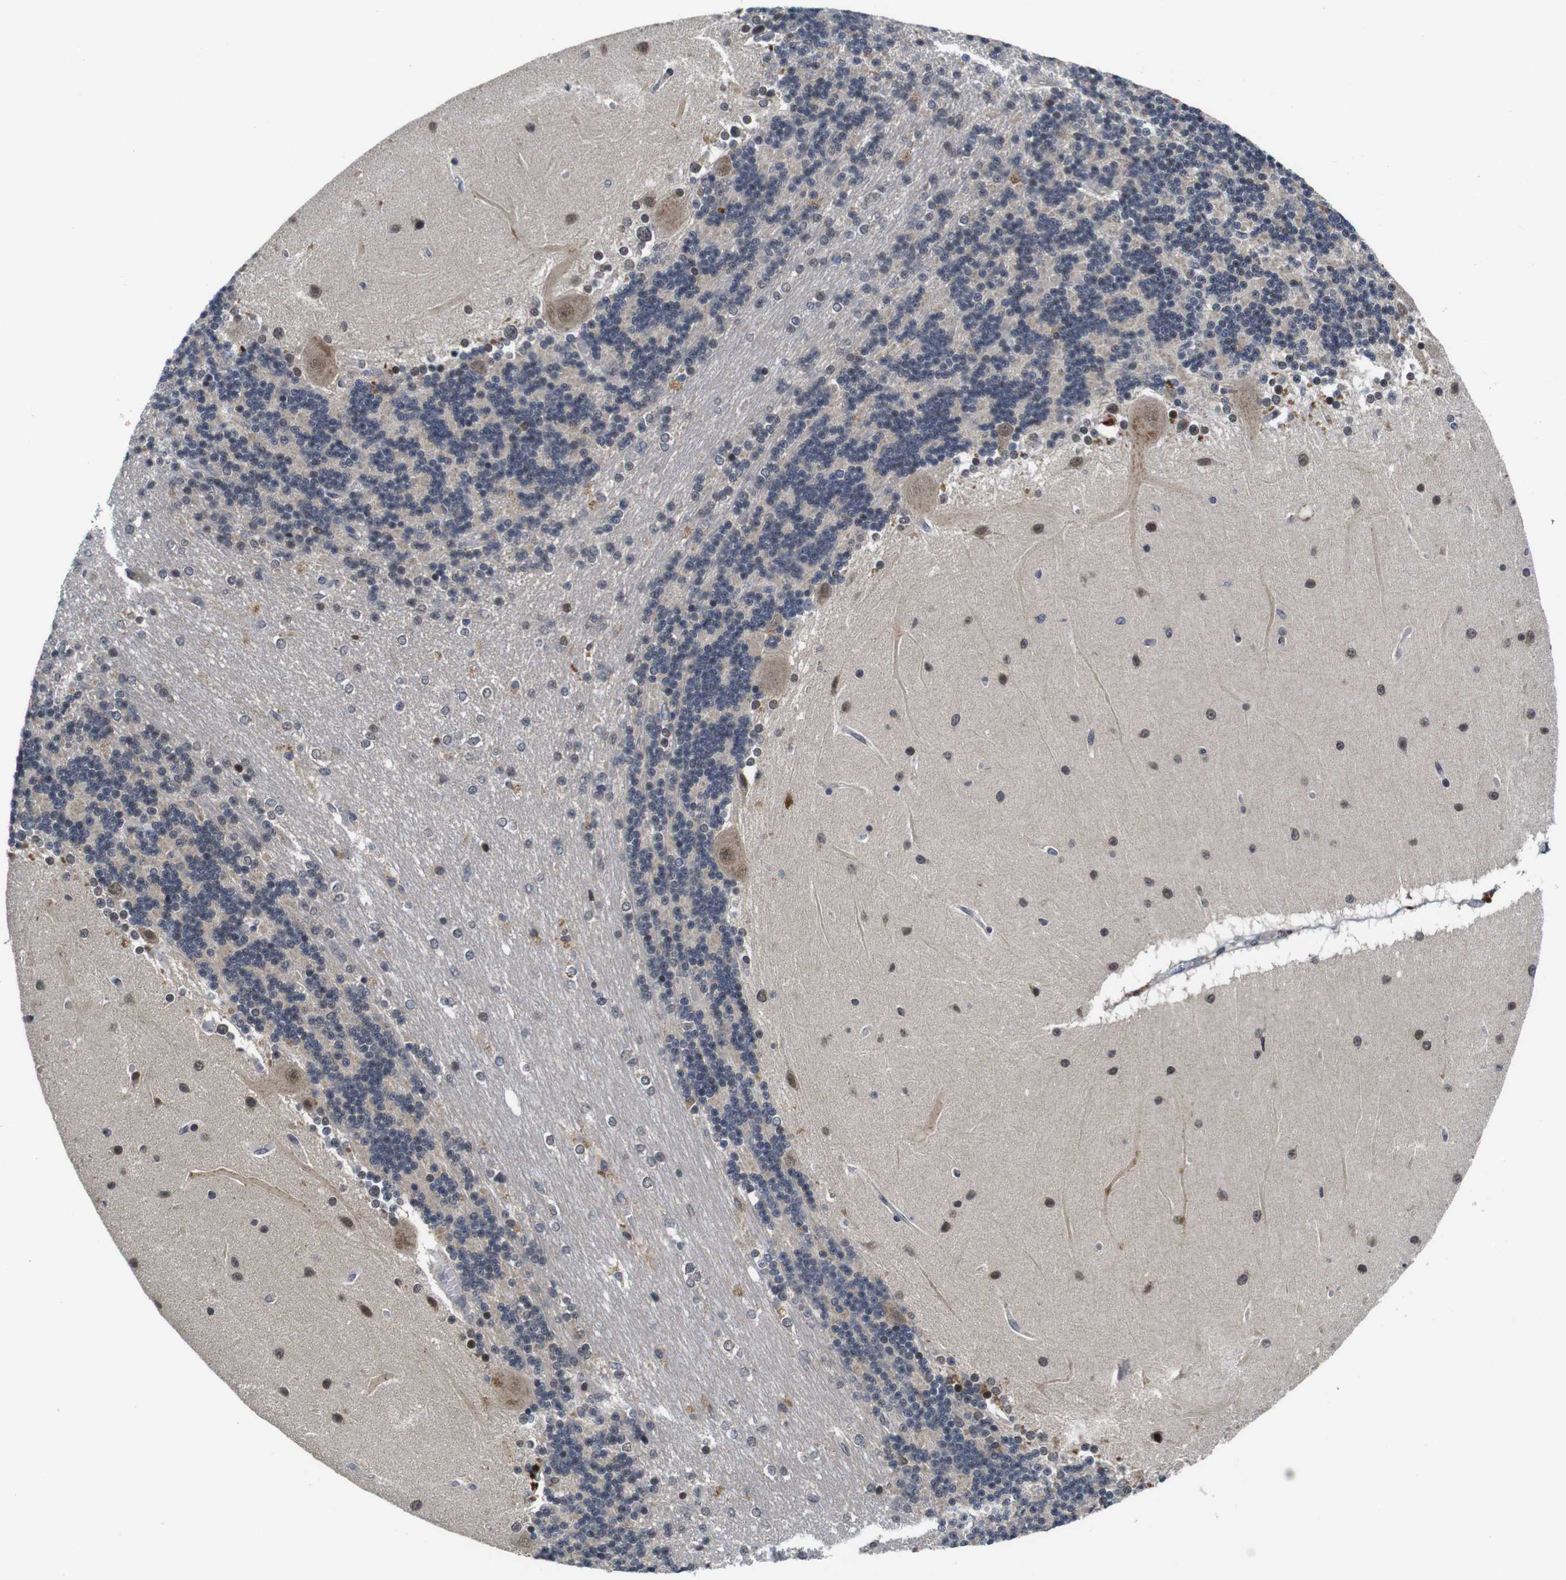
{"staining": {"intensity": "moderate", "quantity": "<25%", "location": "nuclear"}, "tissue": "cerebellum", "cell_type": "Cells in granular layer", "image_type": "normal", "snomed": [{"axis": "morphology", "description": "Normal tissue, NOS"}, {"axis": "topography", "description": "Cerebellum"}], "caption": "Immunohistochemical staining of benign cerebellum exhibits low levels of moderate nuclear staining in approximately <25% of cells in granular layer.", "gene": "ZBTB46", "patient": {"sex": "female", "age": 54}}